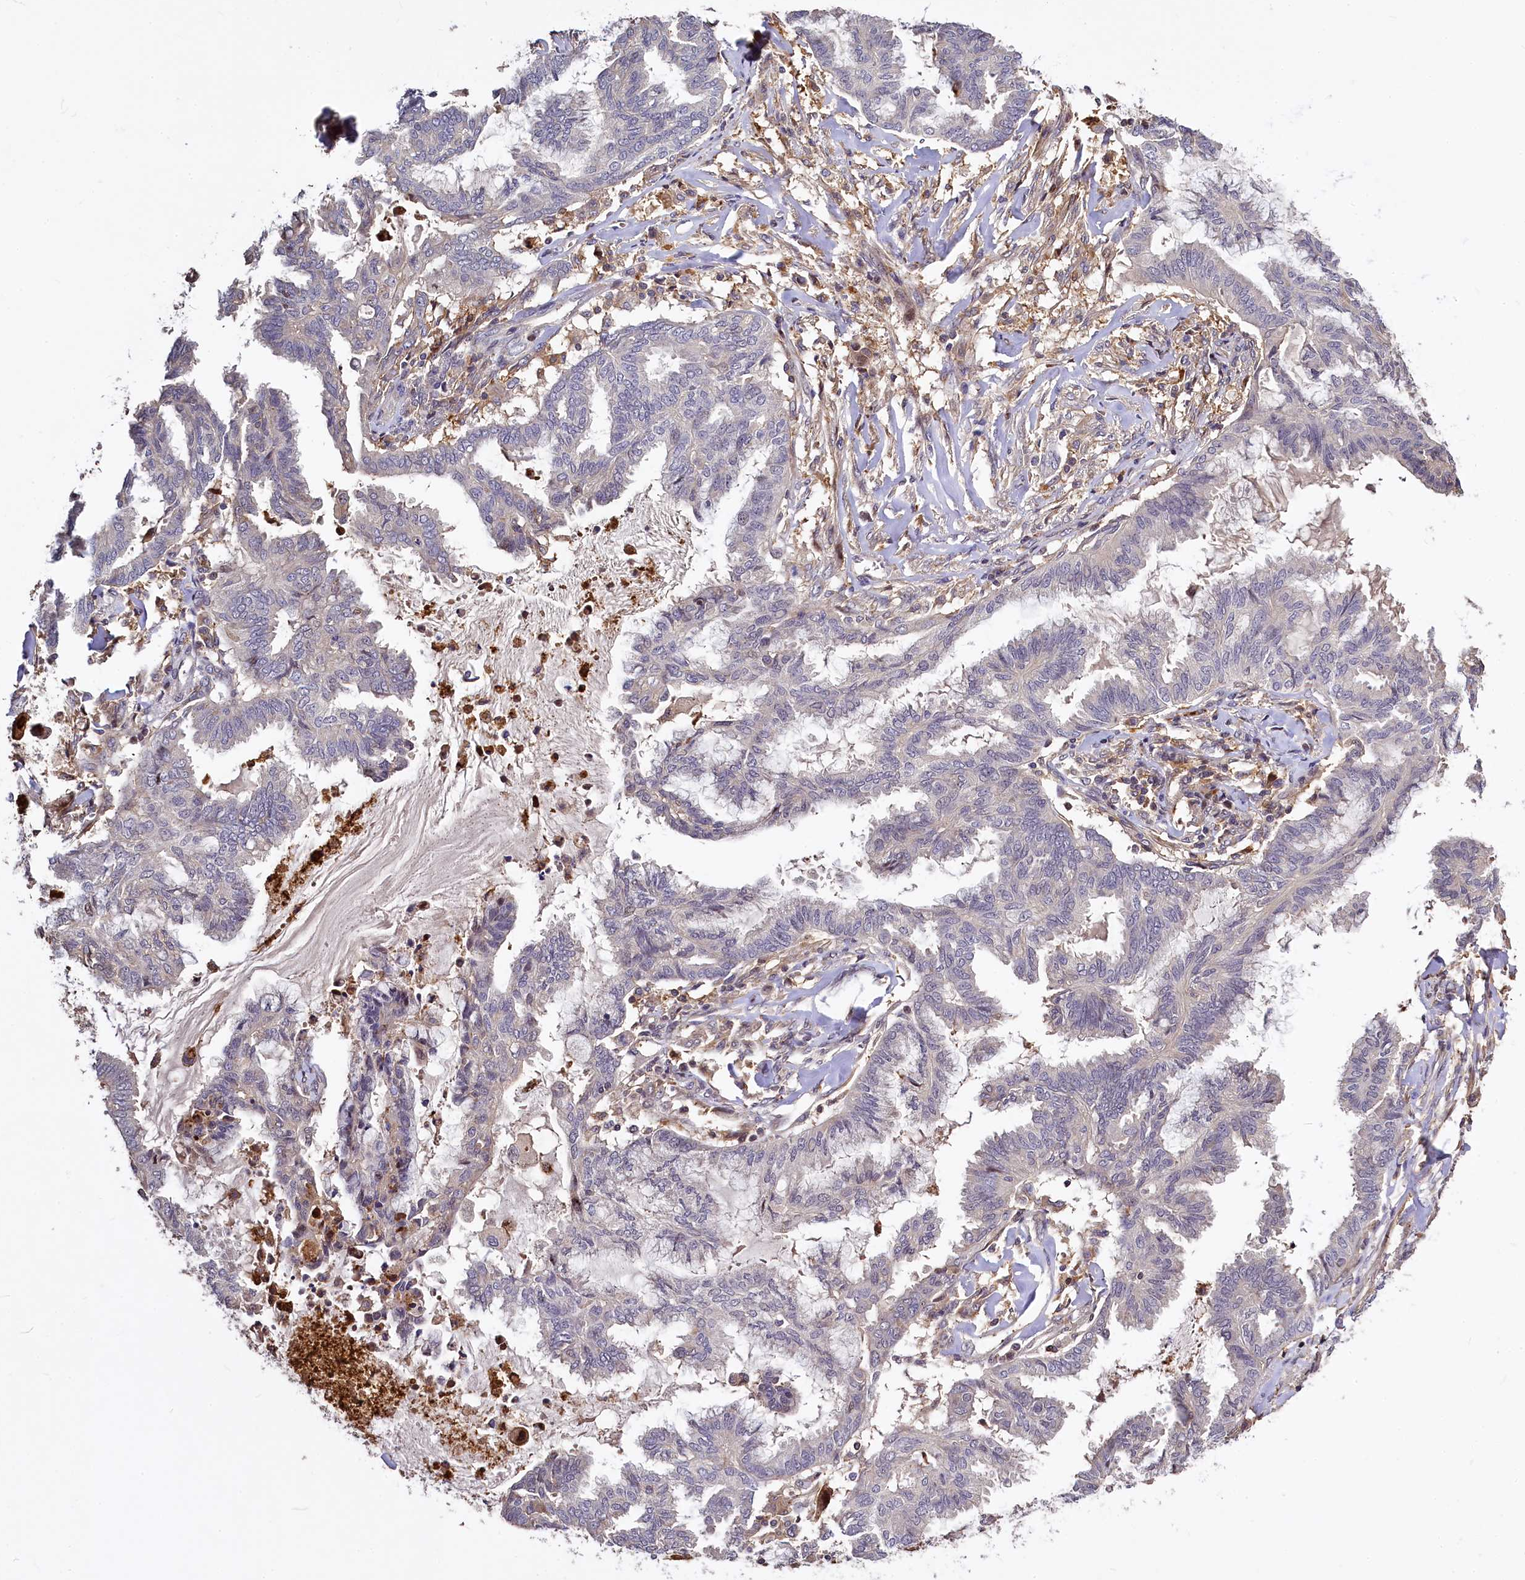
{"staining": {"intensity": "negative", "quantity": "none", "location": "none"}, "tissue": "endometrial cancer", "cell_type": "Tumor cells", "image_type": "cancer", "snomed": [{"axis": "morphology", "description": "Adenocarcinoma, NOS"}, {"axis": "topography", "description": "Endometrium"}], "caption": "Immunohistochemical staining of human endometrial cancer demonstrates no significant expression in tumor cells.", "gene": "ATG101", "patient": {"sex": "female", "age": 86}}